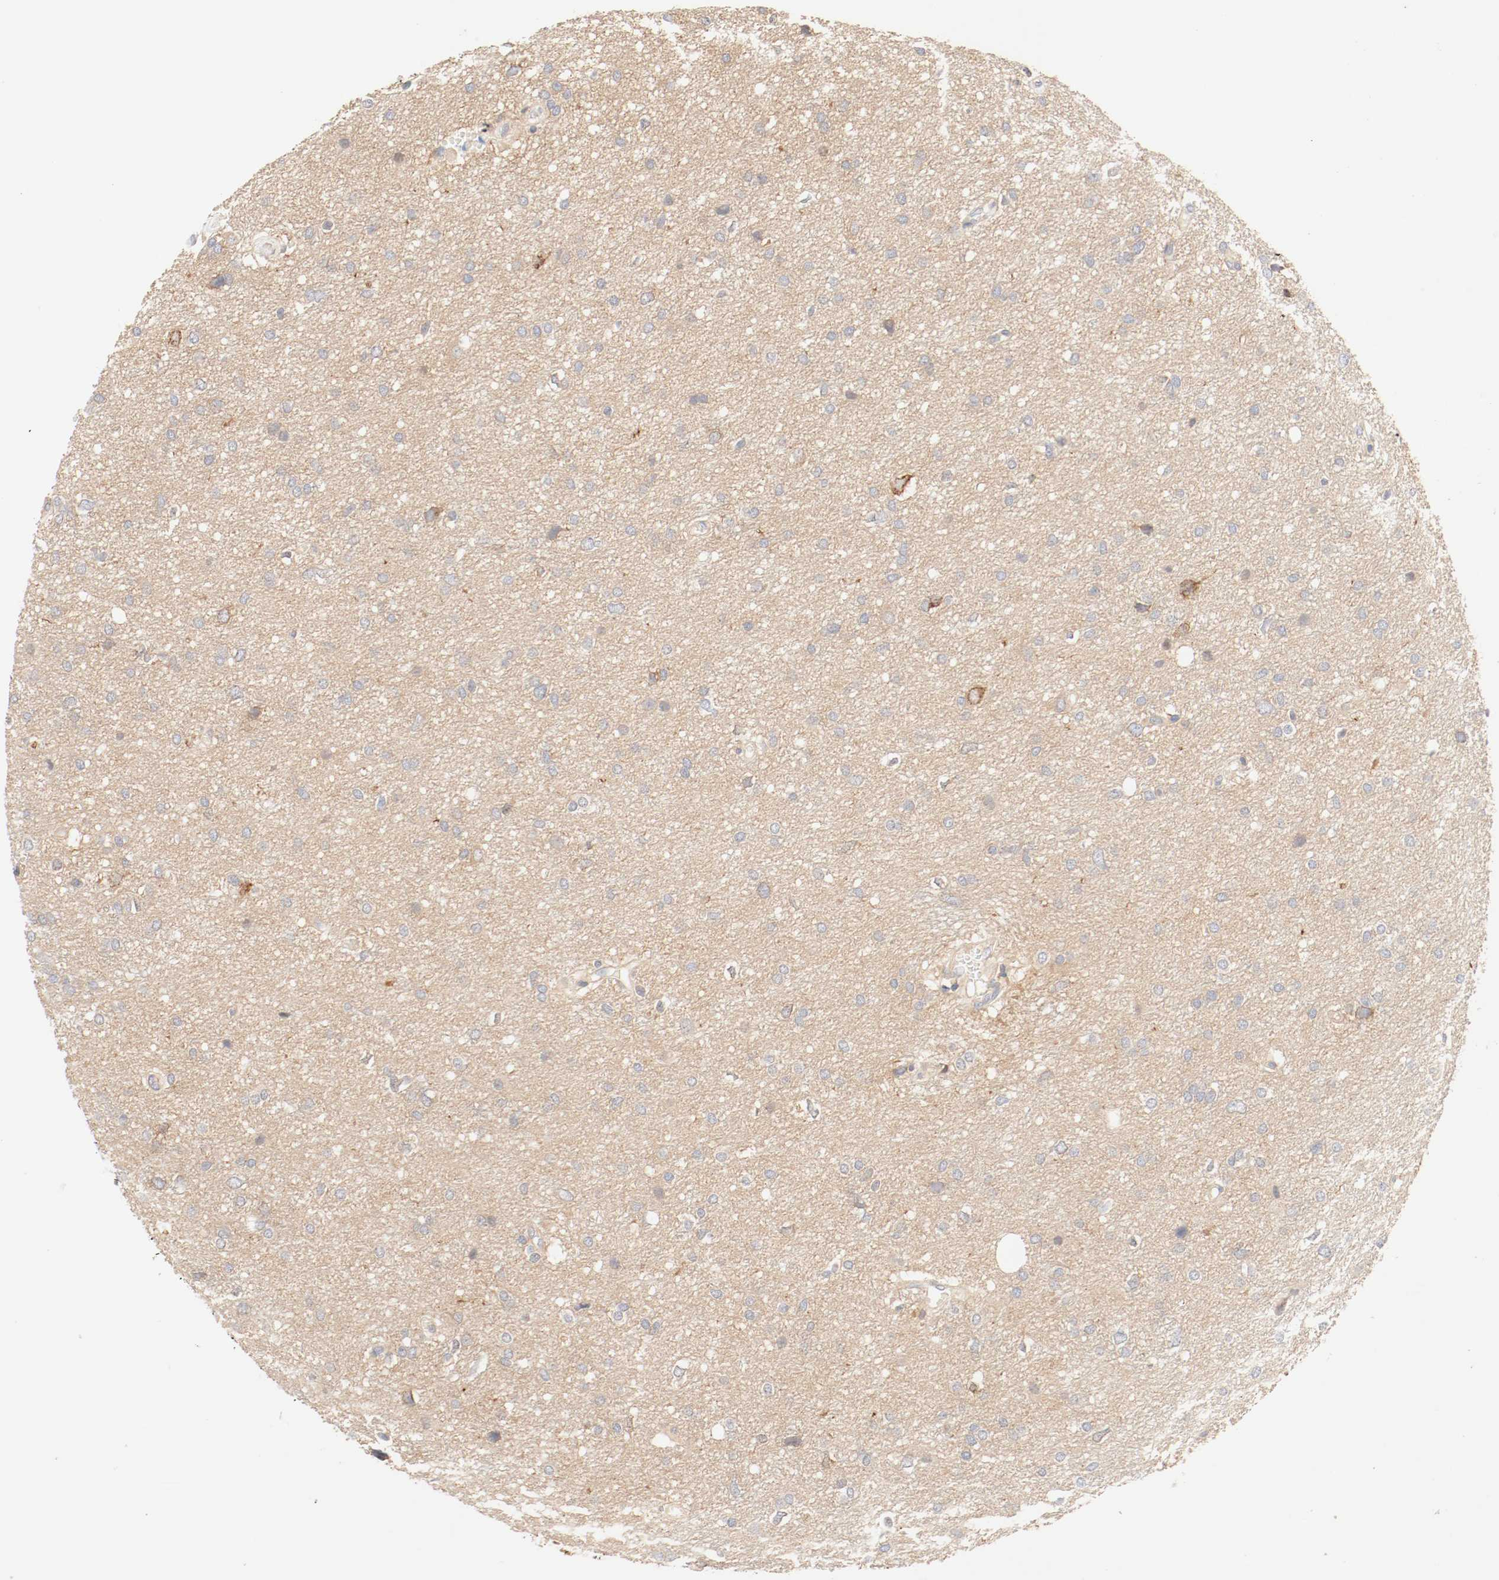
{"staining": {"intensity": "weak", "quantity": ">75%", "location": "cytoplasmic/membranous"}, "tissue": "glioma", "cell_type": "Tumor cells", "image_type": "cancer", "snomed": [{"axis": "morphology", "description": "Glioma, malignant, High grade"}, {"axis": "topography", "description": "Brain"}], "caption": "The micrograph reveals staining of malignant high-grade glioma, revealing weak cytoplasmic/membranous protein expression (brown color) within tumor cells.", "gene": "GIT1", "patient": {"sex": "female", "age": 59}}